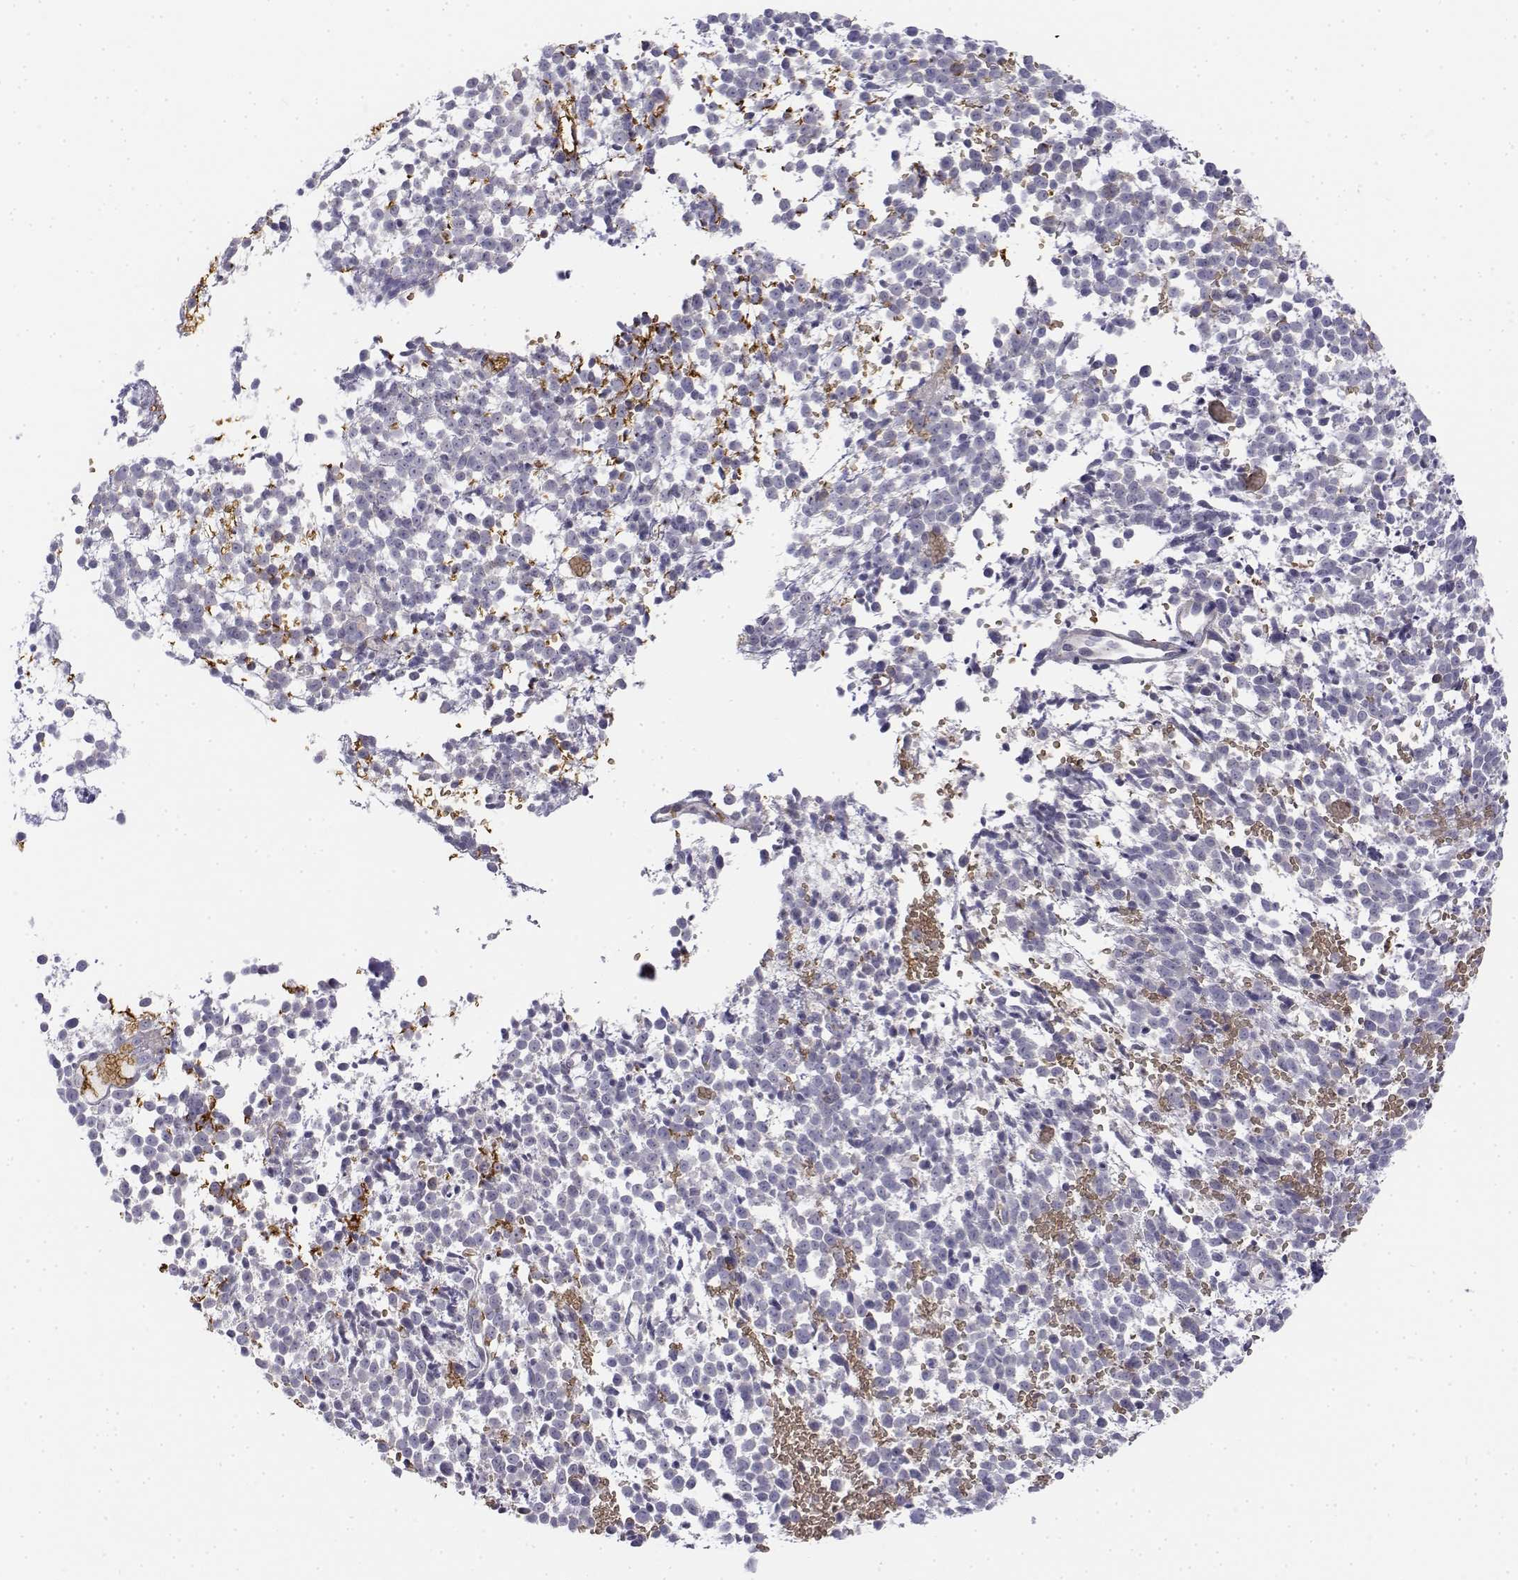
{"staining": {"intensity": "negative", "quantity": "none", "location": "none"}, "tissue": "melanoma", "cell_type": "Tumor cells", "image_type": "cancer", "snomed": [{"axis": "morphology", "description": "Malignant melanoma, NOS"}, {"axis": "topography", "description": "Skin"}], "caption": "Malignant melanoma stained for a protein using IHC displays no expression tumor cells.", "gene": "CADM1", "patient": {"sex": "female", "age": 70}}